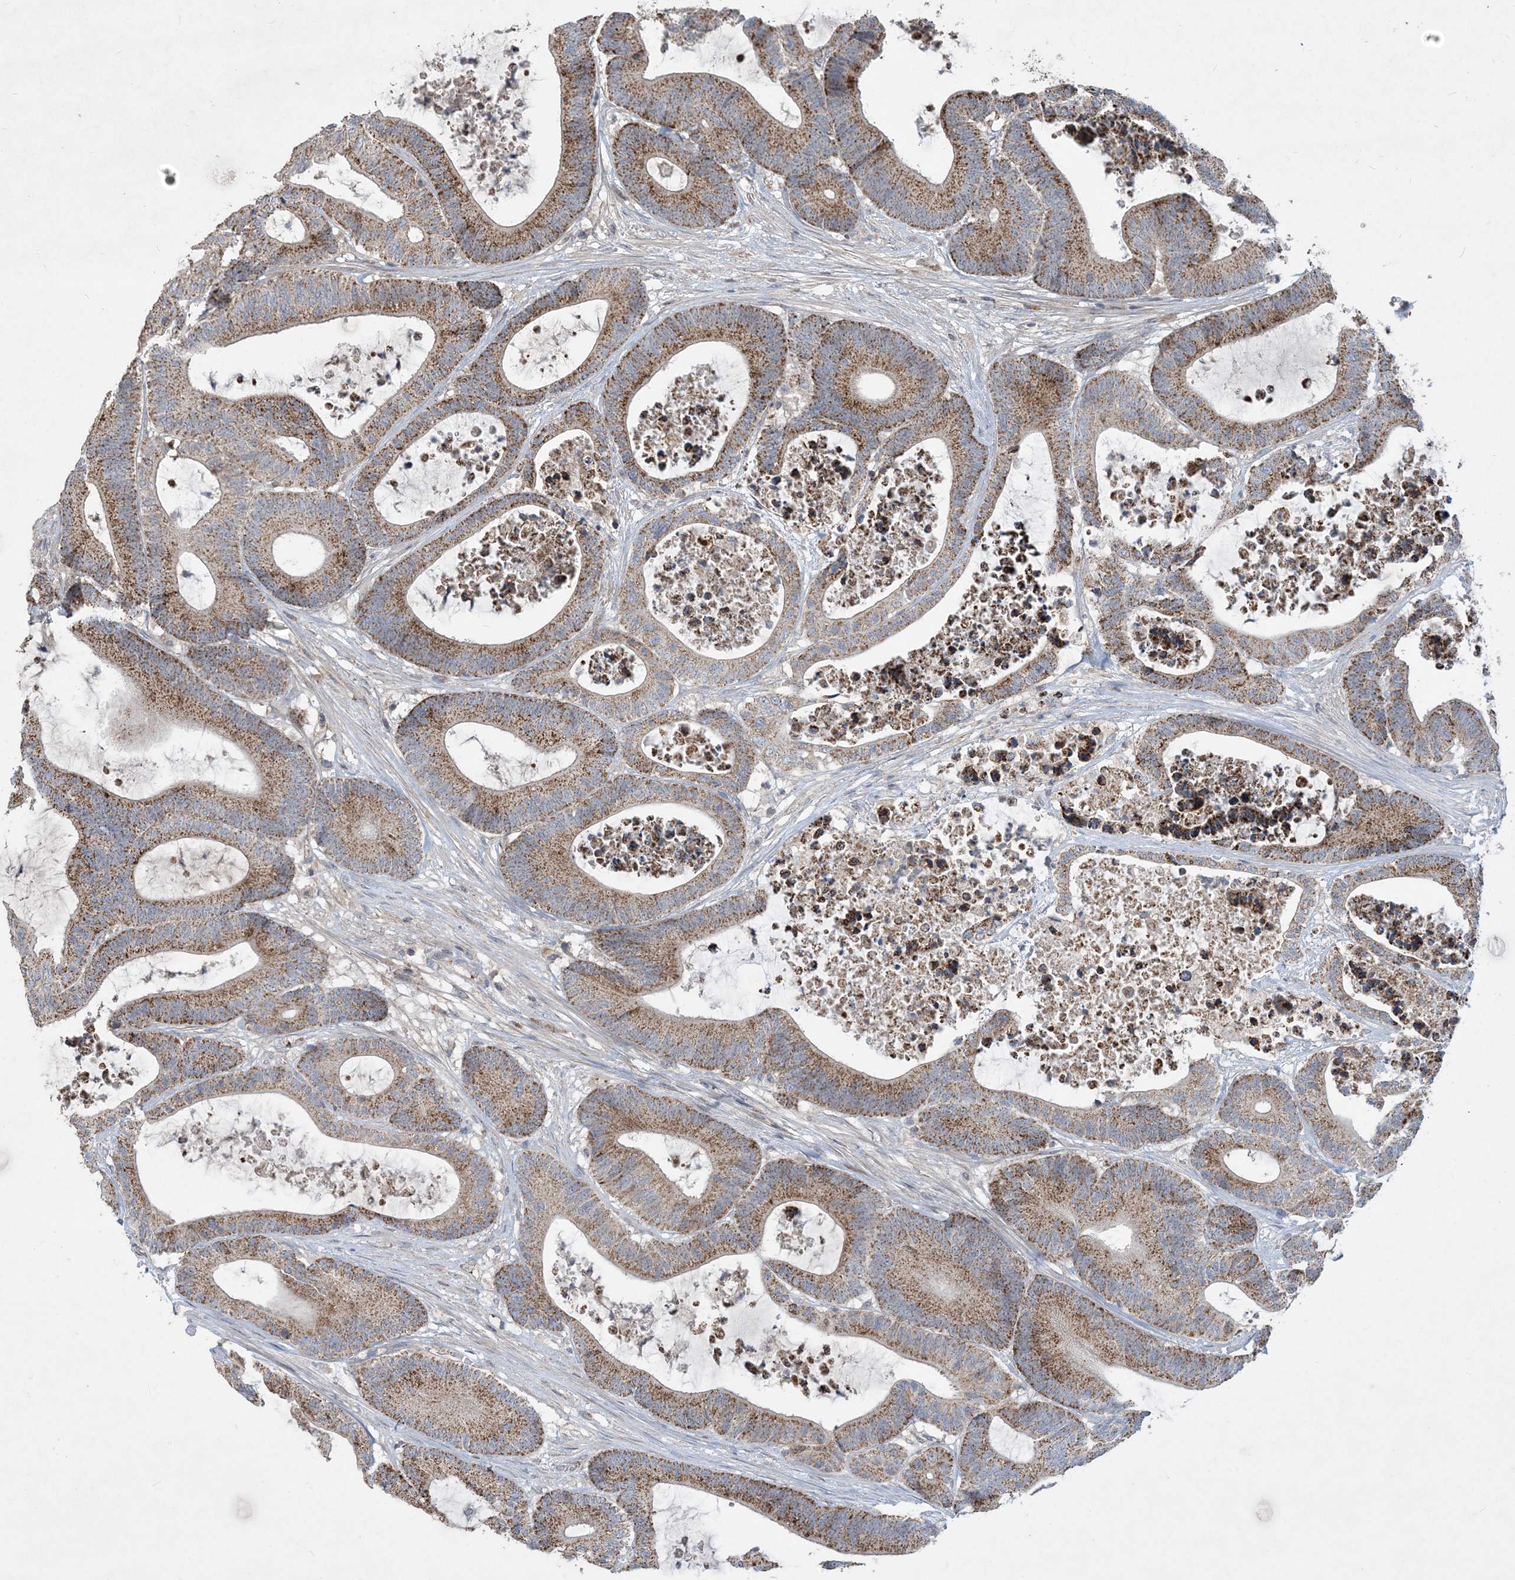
{"staining": {"intensity": "moderate", "quantity": ">75%", "location": "cytoplasmic/membranous"}, "tissue": "colorectal cancer", "cell_type": "Tumor cells", "image_type": "cancer", "snomed": [{"axis": "morphology", "description": "Adenocarcinoma, NOS"}, {"axis": "topography", "description": "Colon"}], "caption": "Protein expression analysis of human colorectal cancer reveals moderate cytoplasmic/membranous expression in approximately >75% of tumor cells.", "gene": "ECHDC1", "patient": {"sex": "female", "age": 84}}